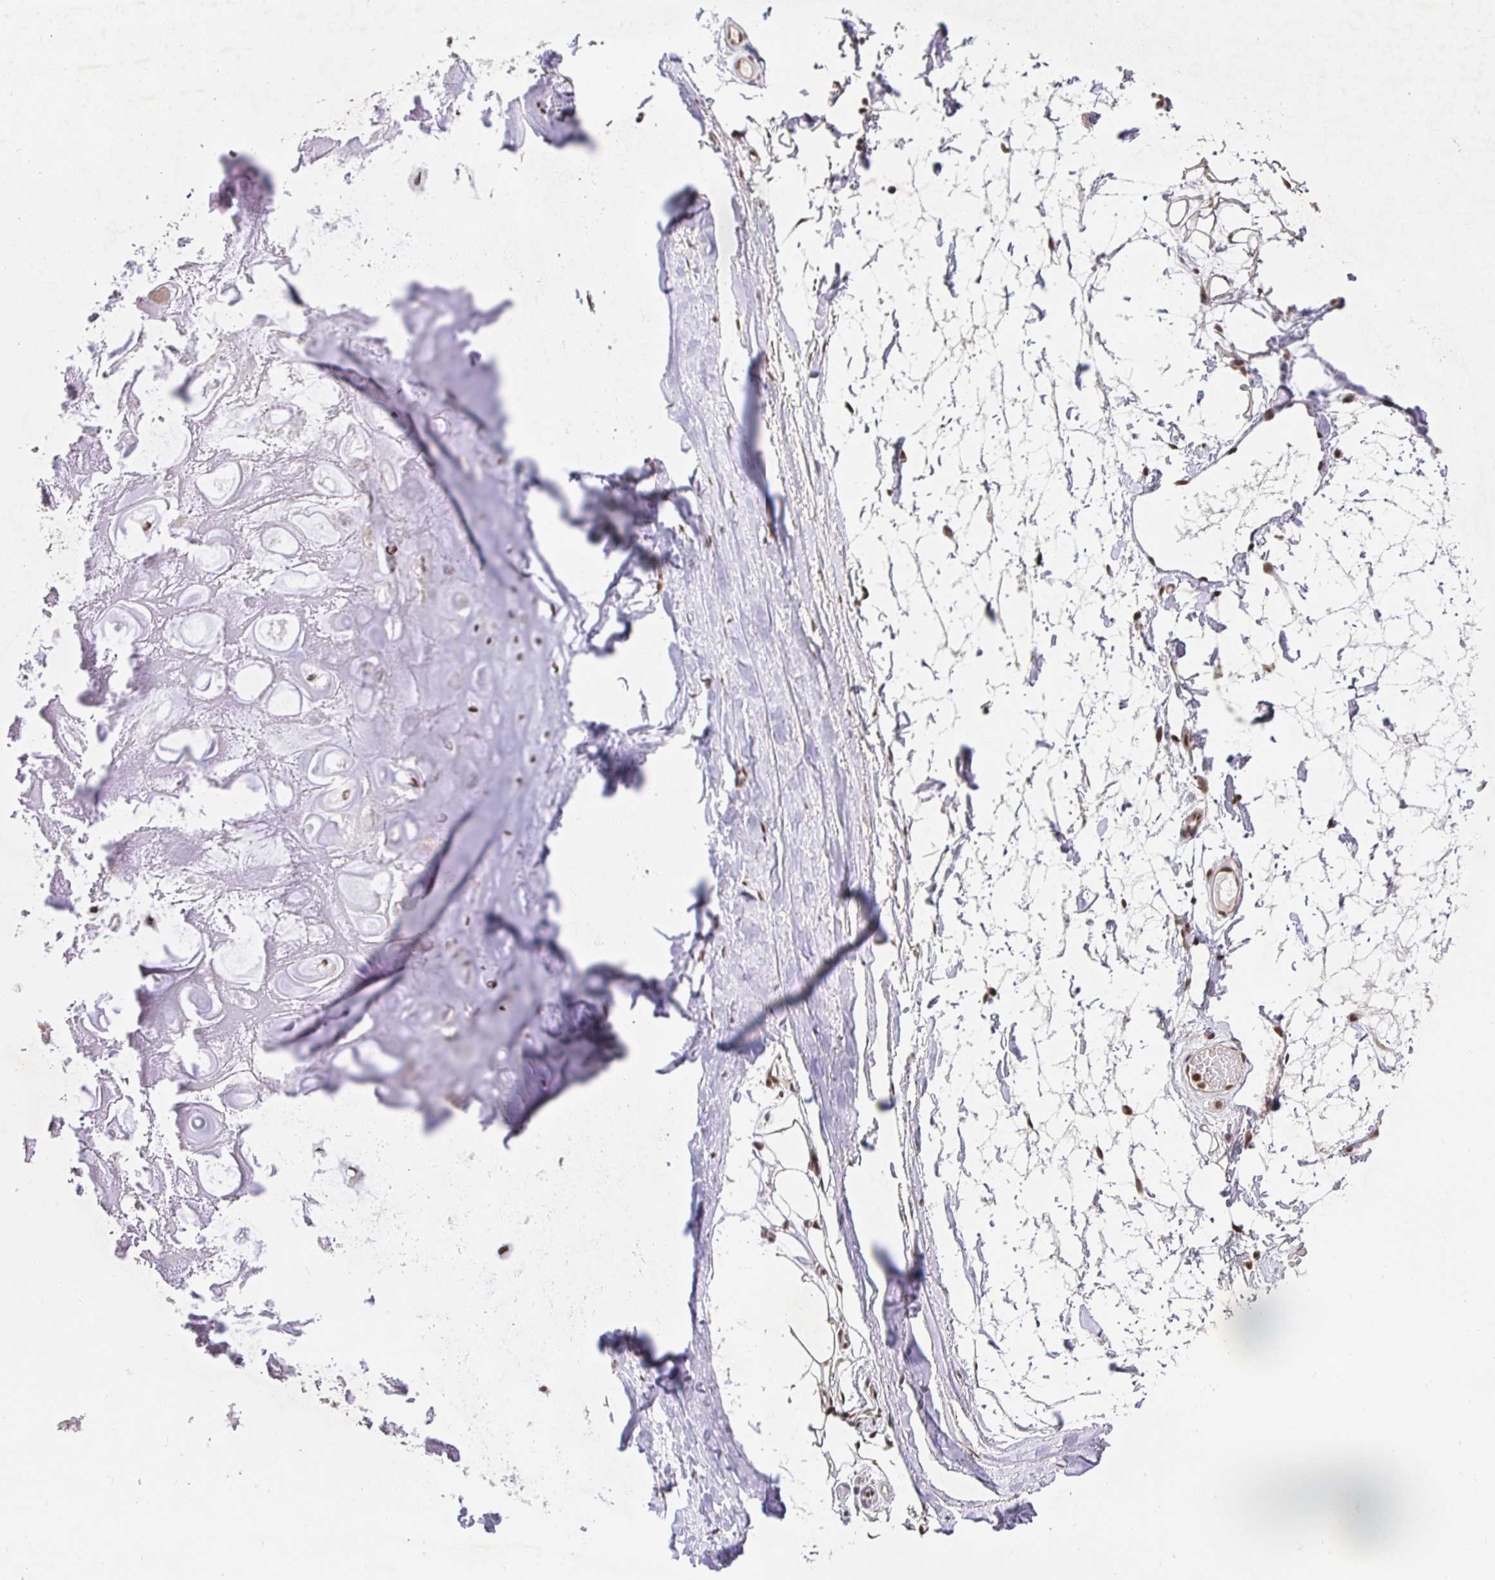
{"staining": {"intensity": "moderate", "quantity": ">75%", "location": "nuclear"}, "tissue": "adipose tissue", "cell_type": "Adipocytes", "image_type": "normal", "snomed": [{"axis": "morphology", "description": "Normal tissue, NOS"}, {"axis": "topography", "description": "Lymph node"}, {"axis": "topography", "description": "Cartilage tissue"}, {"axis": "topography", "description": "Nasopharynx"}], "caption": "Immunohistochemistry image of benign human adipose tissue stained for a protein (brown), which shows medium levels of moderate nuclear staining in about >75% of adipocytes.", "gene": "USF1", "patient": {"sex": "male", "age": 63}}